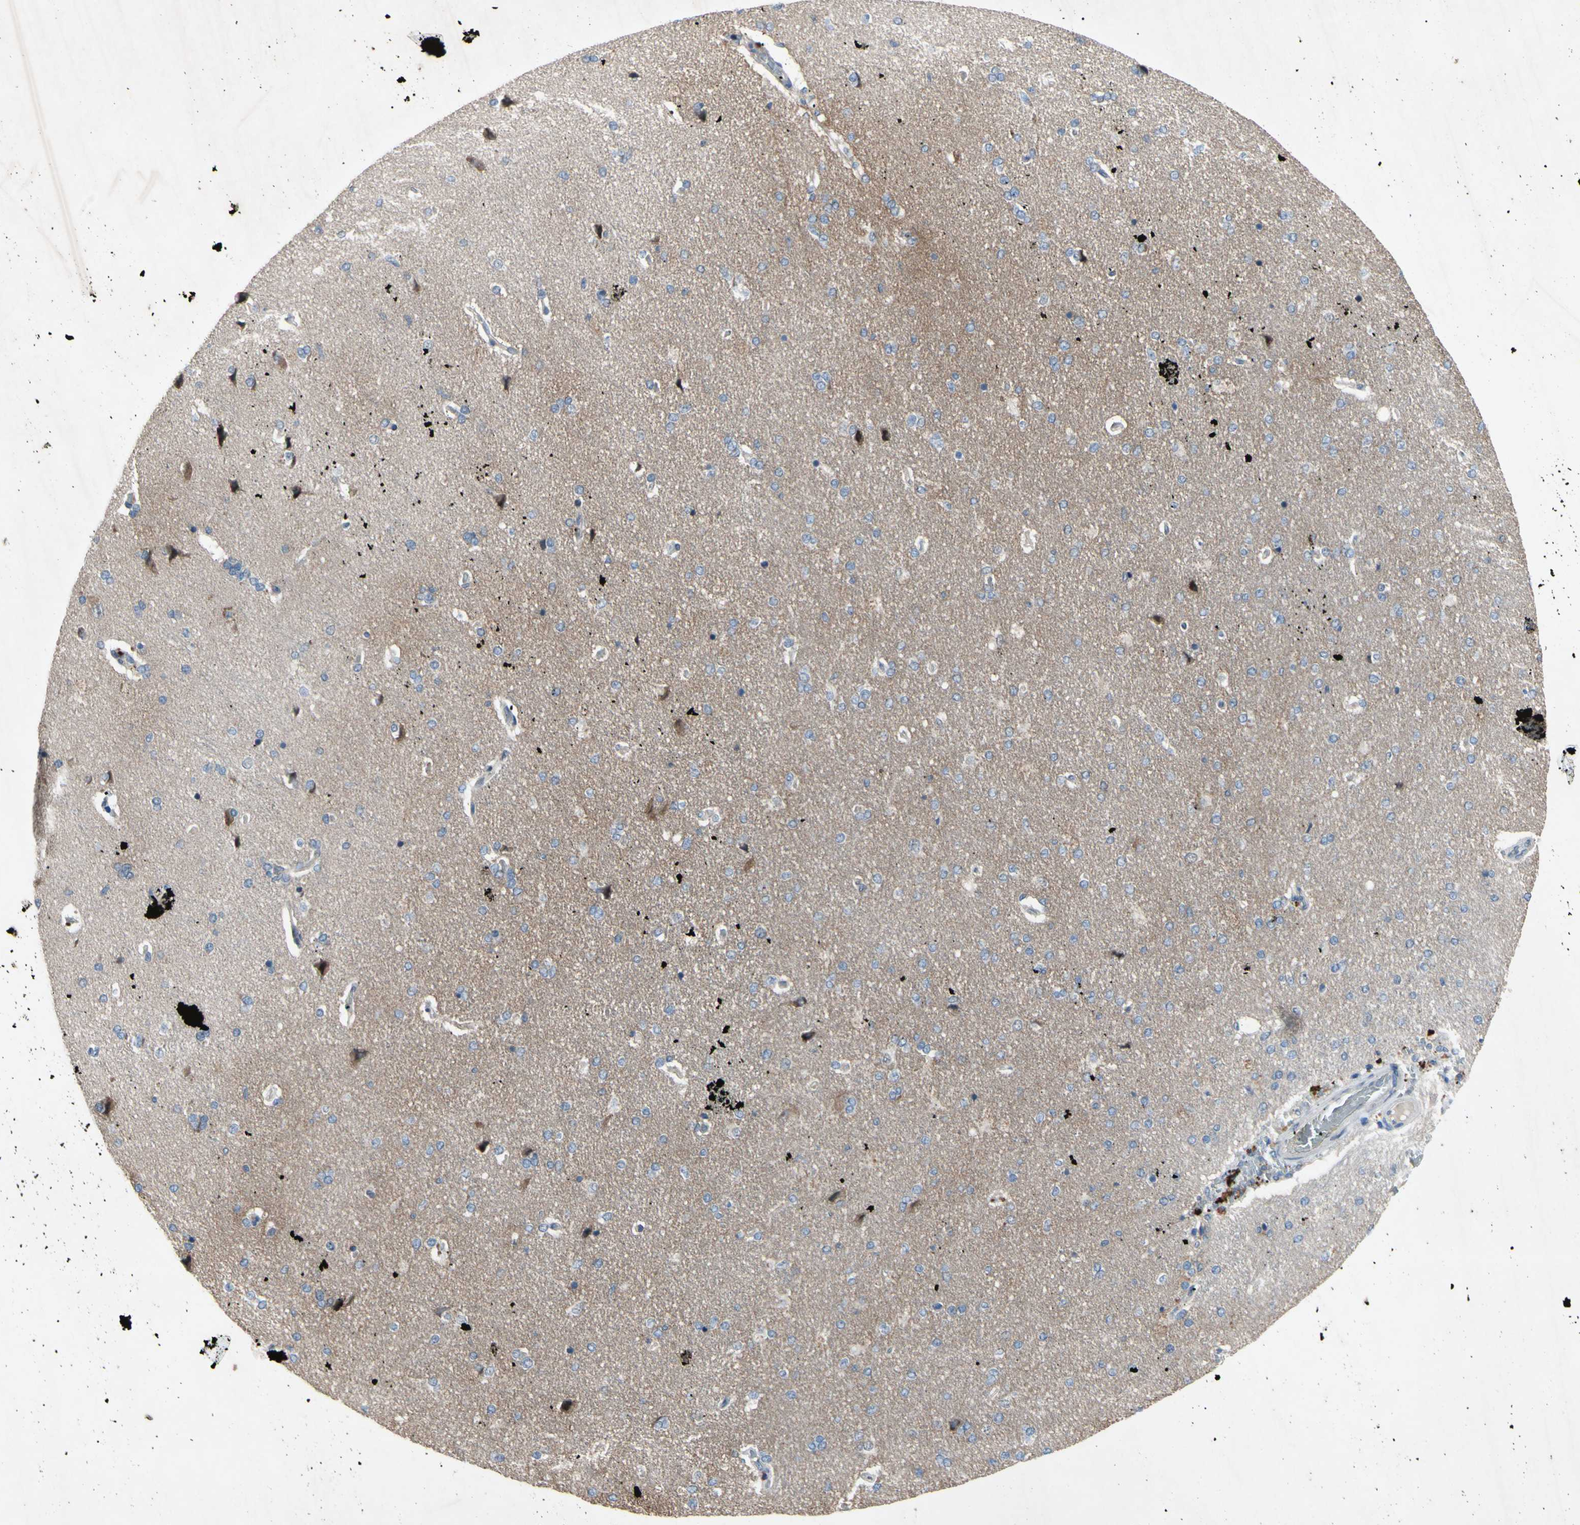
{"staining": {"intensity": "weak", "quantity": "25%-75%", "location": "cytoplasmic/membranous"}, "tissue": "cerebral cortex", "cell_type": "Endothelial cells", "image_type": "normal", "snomed": [{"axis": "morphology", "description": "Normal tissue, NOS"}, {"axis": "topography", "description": "Cerebral cortex"}], "caption": "Cerebral cortex was stained to show a protein in brown. There is low levels of weak cytoplasmic/membranous expression in about 25%-75% of endothelial cells. The staining was performed using DAB, with brown indicating positive protein expression. Nuclei are stained blue with hematoxylin.", "gene": "HILPDA", "patient": {"sex": "male", "age": 62}}